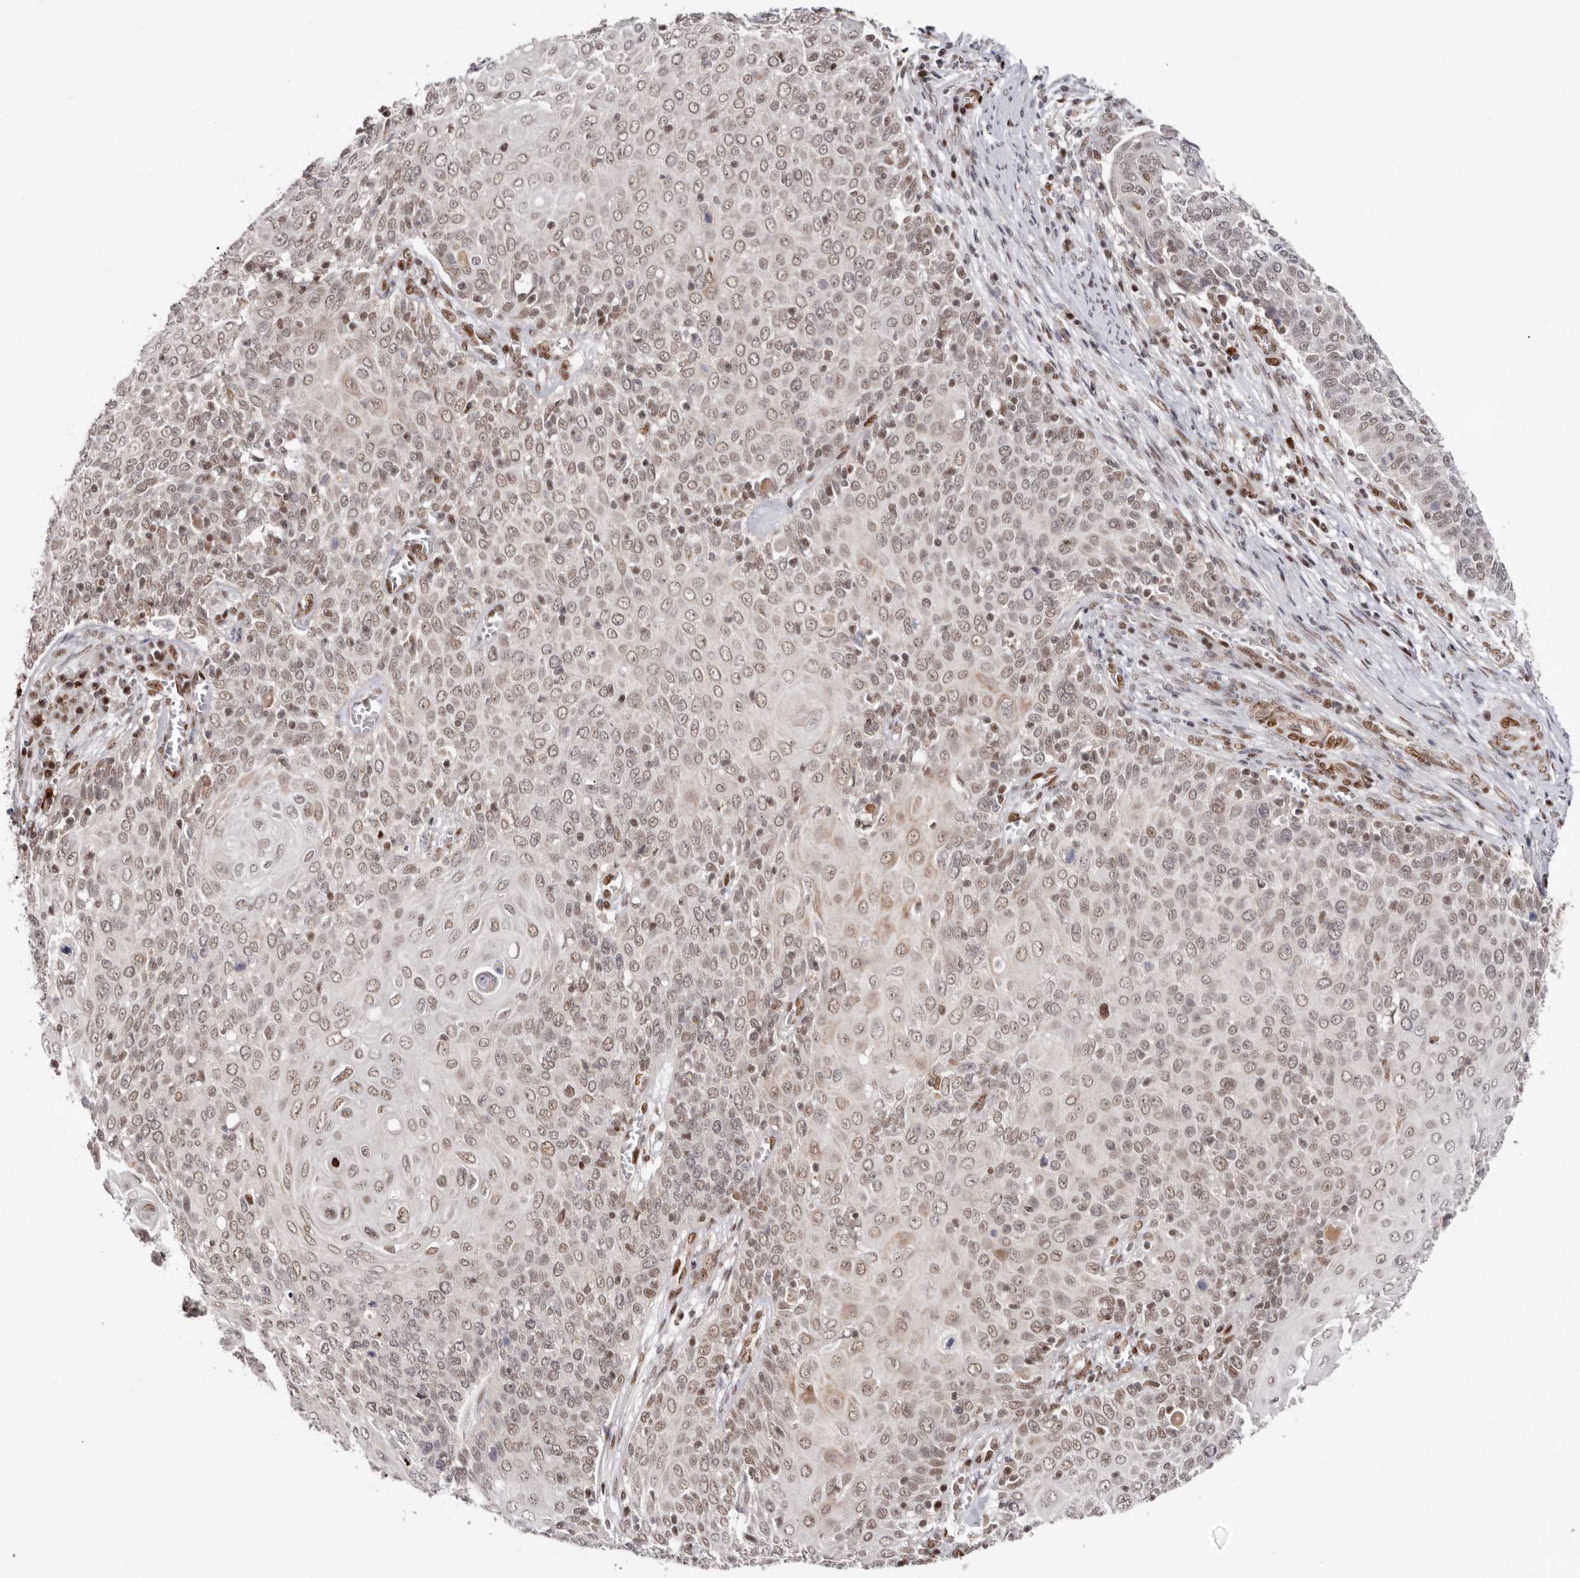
{"staining": {"intensity": "weak", "quantity": ">75%", "location": "nuclear"}, "tissue": "cervical cancer", "cell_type": "Tumor cells", "image_type": "cancer", "snomed": [{"axis": "morphology", "description": "Squamous cell carcinoma, NOS"}, {"axis": "topography", "description": "Cervix"}], "caption": "Immunohistochemistry (IHC) micrograph of cervical squamous cell carcinoma stained for a protein (brown), which exhibits low levels of weak nuclear staining in about >75% of tumor cells.", "gene": "SMAD7", "patient": {"sex": "female", "age": 39}}